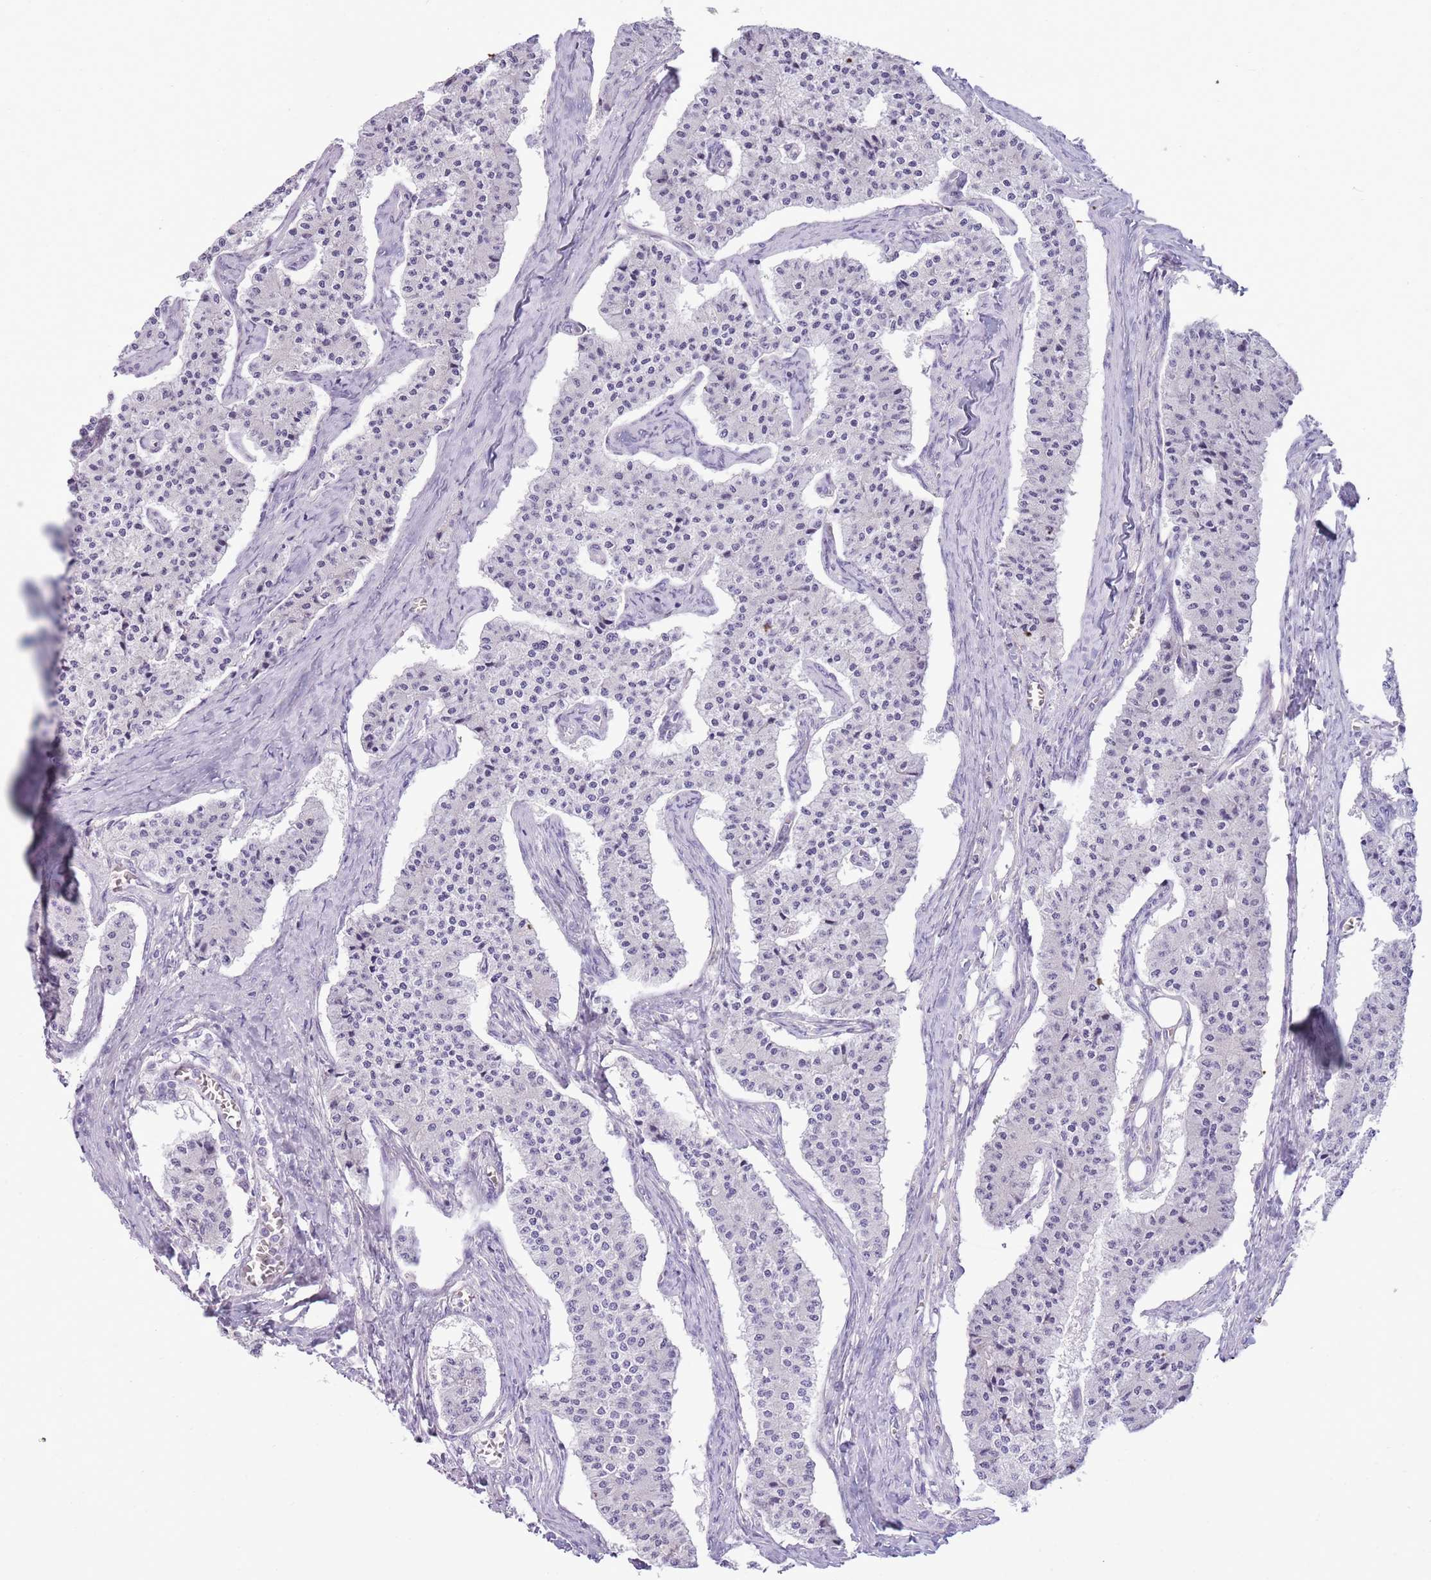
{"staining": {"intensity": "negative", "quantity": "none", "location": "none"}, "tissue": "carcinoid", "cell_type": "Tumor cells", "image_type": "cancer", "snomed": [{"axis": "morphology", "description": "Carcinoid, malignant, NOS"}, {"axis": "topography", "description": "Colon"}], "caption": "There is no significant expression in tumor cells of carcinoid.", "gene": "ZC4H2", "patient": {"sex": "female", "age": 52}}